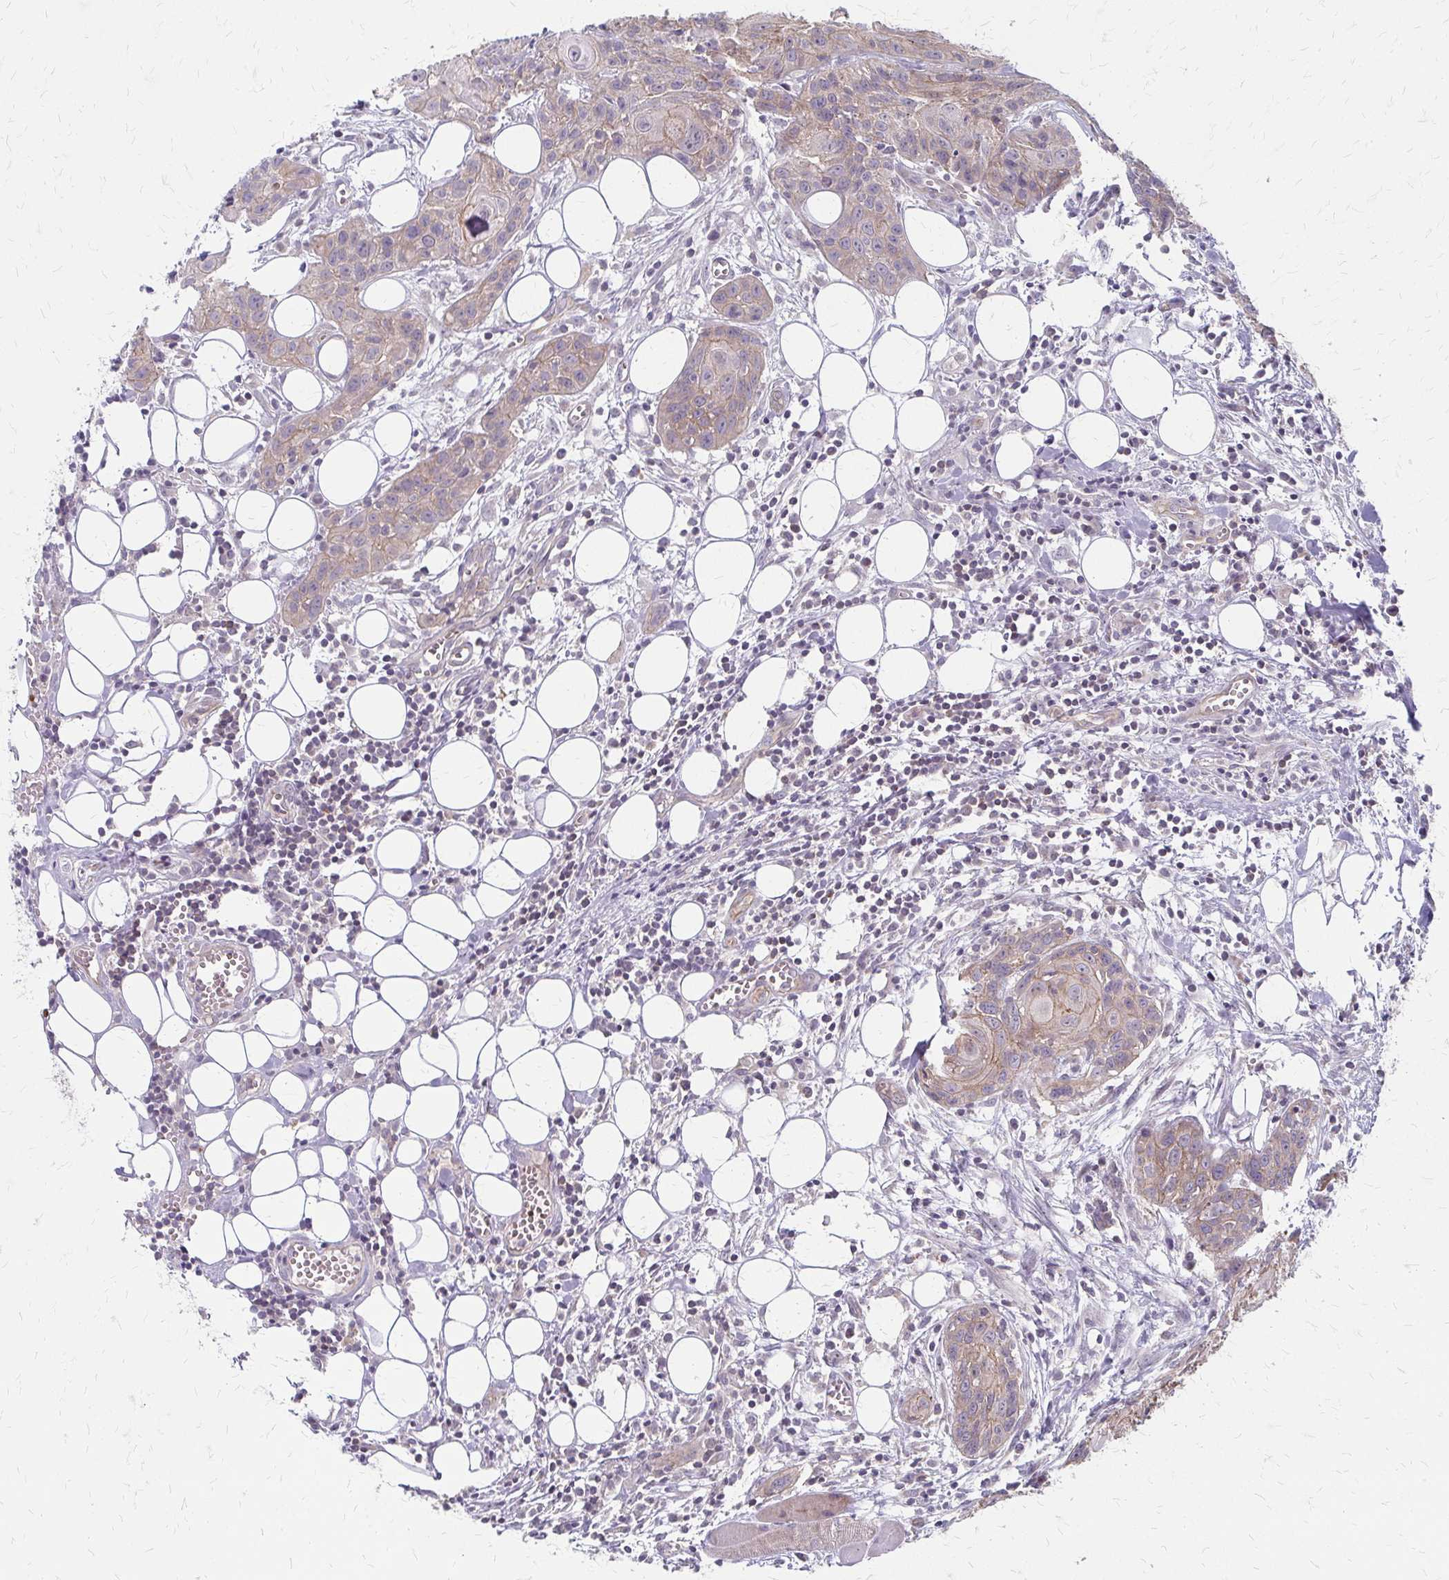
{"staining": {"intensity": "moderate", "quantity": "25%-75%", "location": "cytoplasmic/membranous"}, "tissue": "head and neck cancer", "cell_type": "Tumor cells", "image_type": "cancer", "snomed": [{"axis": "morphology", "description": "Squamous cell carcinoma, NOS"}, {"axis": "topography", "description": "Oral tissue"}, {"axis": "topography", "description": "Head-Neck"}], "caption": "An immunohistochemistry (IHC) micrograph of tumor tissue is shown. Protein staining in brown highlights moderate cytoplasmic/membranous positivity in head and neck squamous cell carcinoma within tumor cells.", "gene": "ZNF383", "patient": {"sex": "male", "age": 58}}